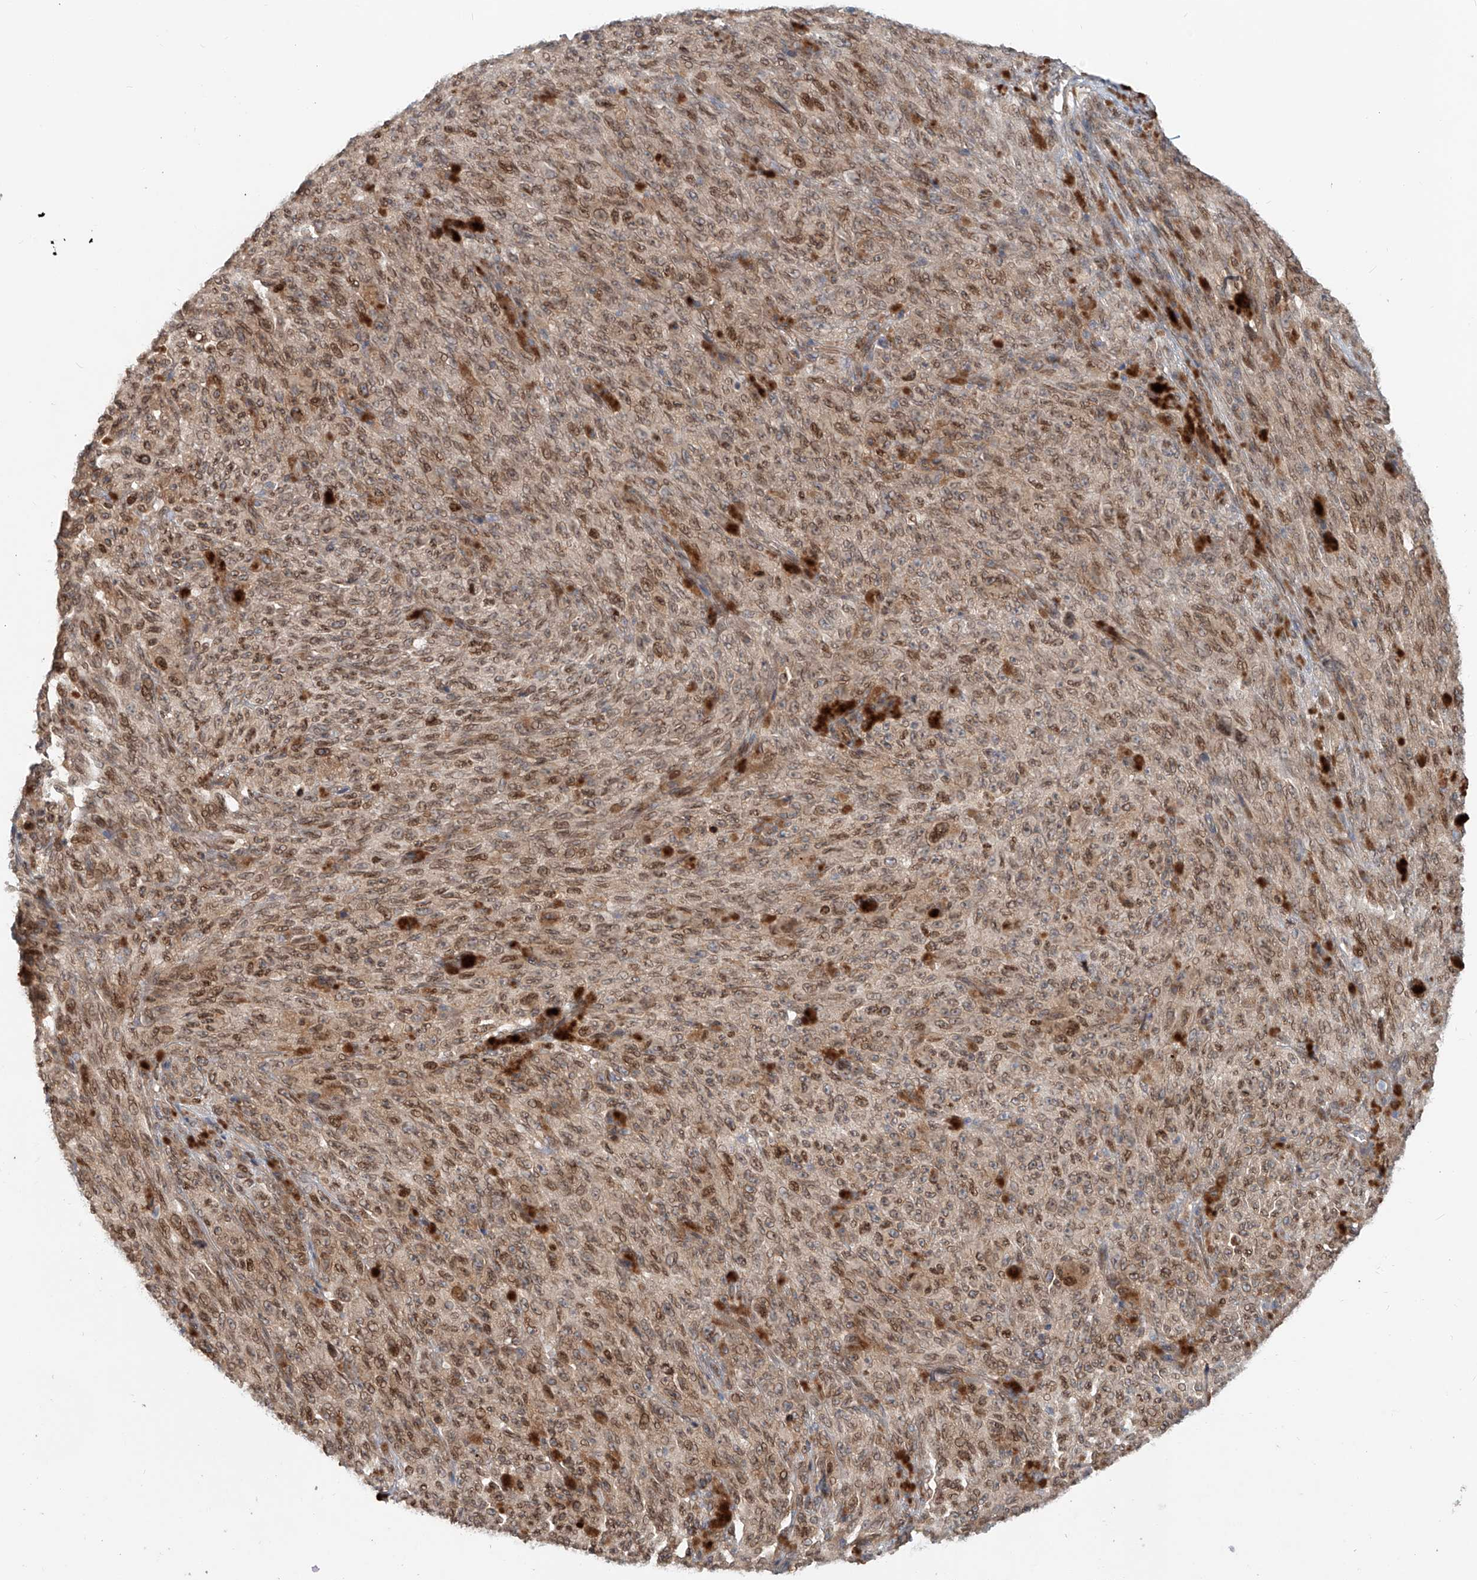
{"staining": {"intensity": "moderate", "quantity": ">75%", "location": "cytoplasmic/membranous,nuclear"}, "tissue": "melanoma", "cell_type": "Tumor cells", "image_type": "cancer", "snomed": [{"axis": "morphology", "description": "Malignant melanoma, NOS"}, {"axis": "topography", "description": "Skin"}], "caption": "Moderate cytoplasmic/membranous and nuclear positivity is appreciated in about >75% of tumor cells in melanoma. The protein of interest is shown in brown color, while the nuclei are stained blue.", "gene": "SASH1", "patient": {"sex": "female", "age": 82}}